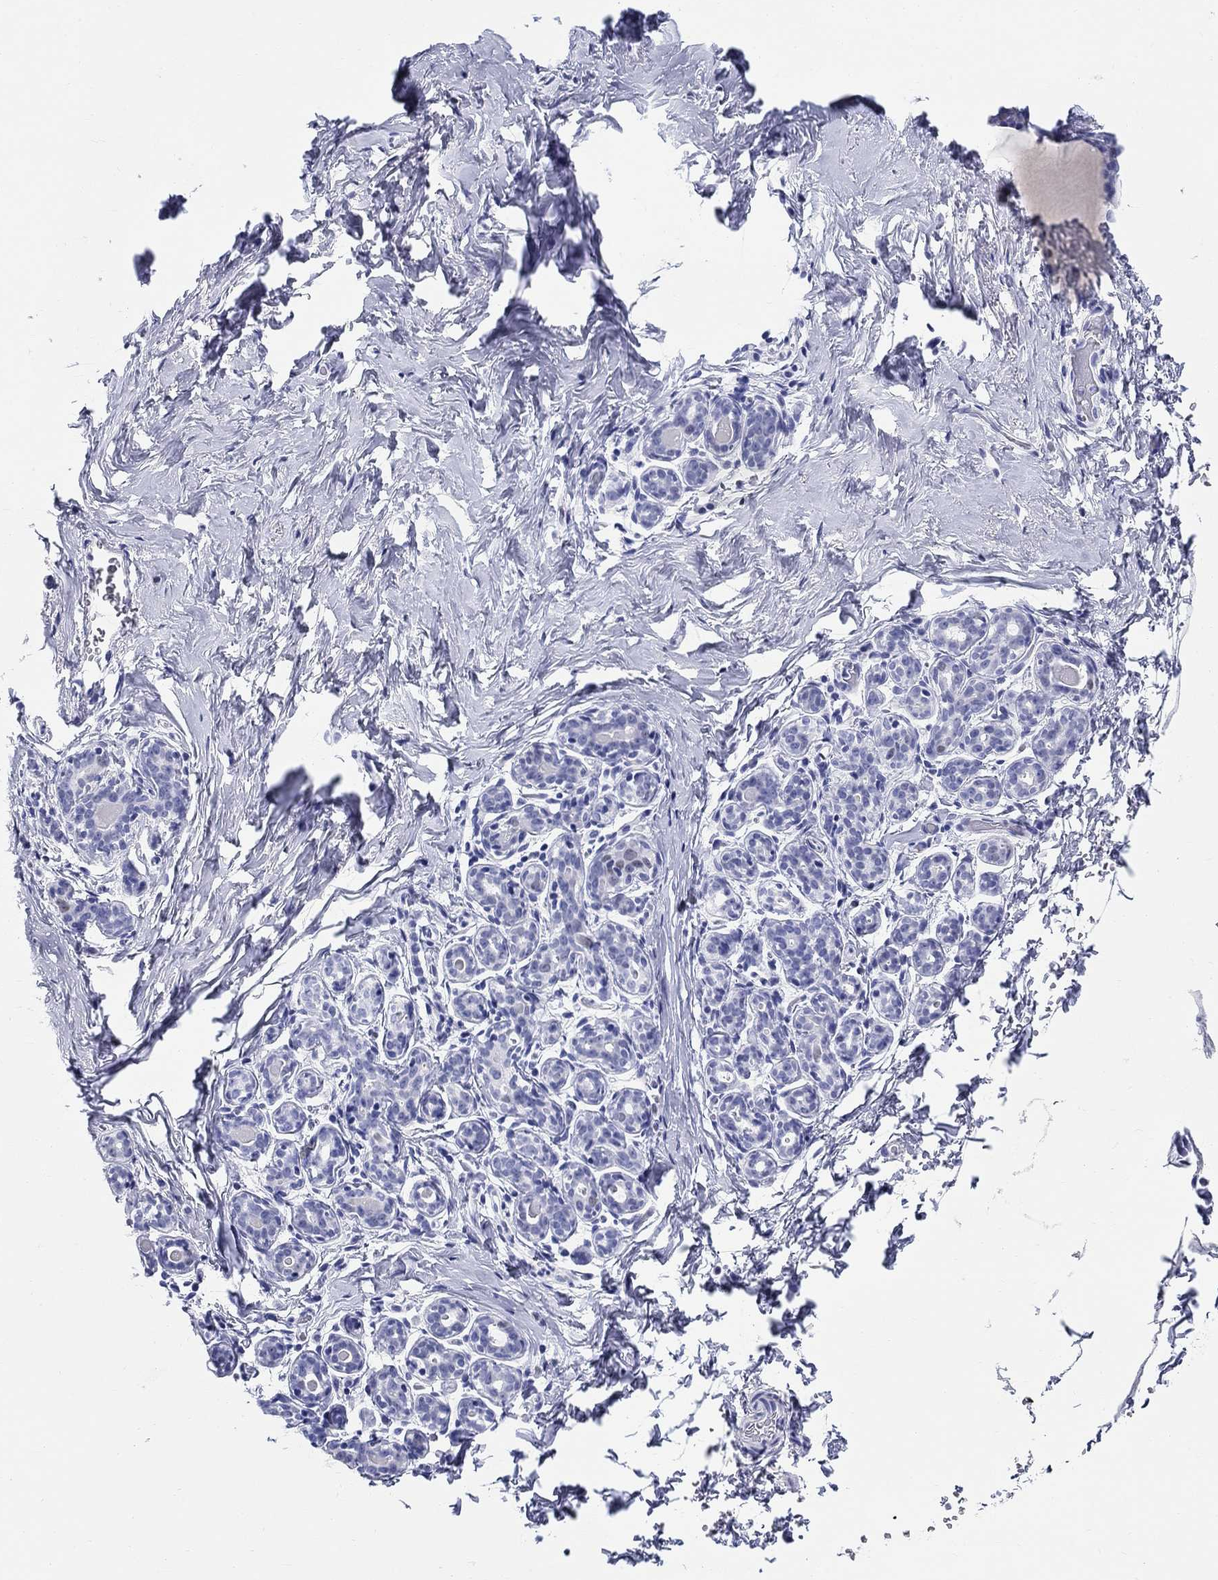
{"staining": {"intensity": "negative", "quantity": "none", "location": "none"}, "tissue": "breast", "cell_type": "Adipocytes", "image_type": "normal", "snomed": [{"axis": "morphology", "description": "Normal tissue, NOS"}, {"axis": "topography", "description": "Skin"}, {"axis": "topography", "description": "Breast"}], "caption": "The micrograph displays no significant staining in adipocytes of breast. The staining is performed using DAB (3,3'-diaminobenzidine) brown chromogen with nuclei counter-stained in using hematoxylin.", "gene": "LAMP5", "patient": {"sex": "female", "age": 43}}